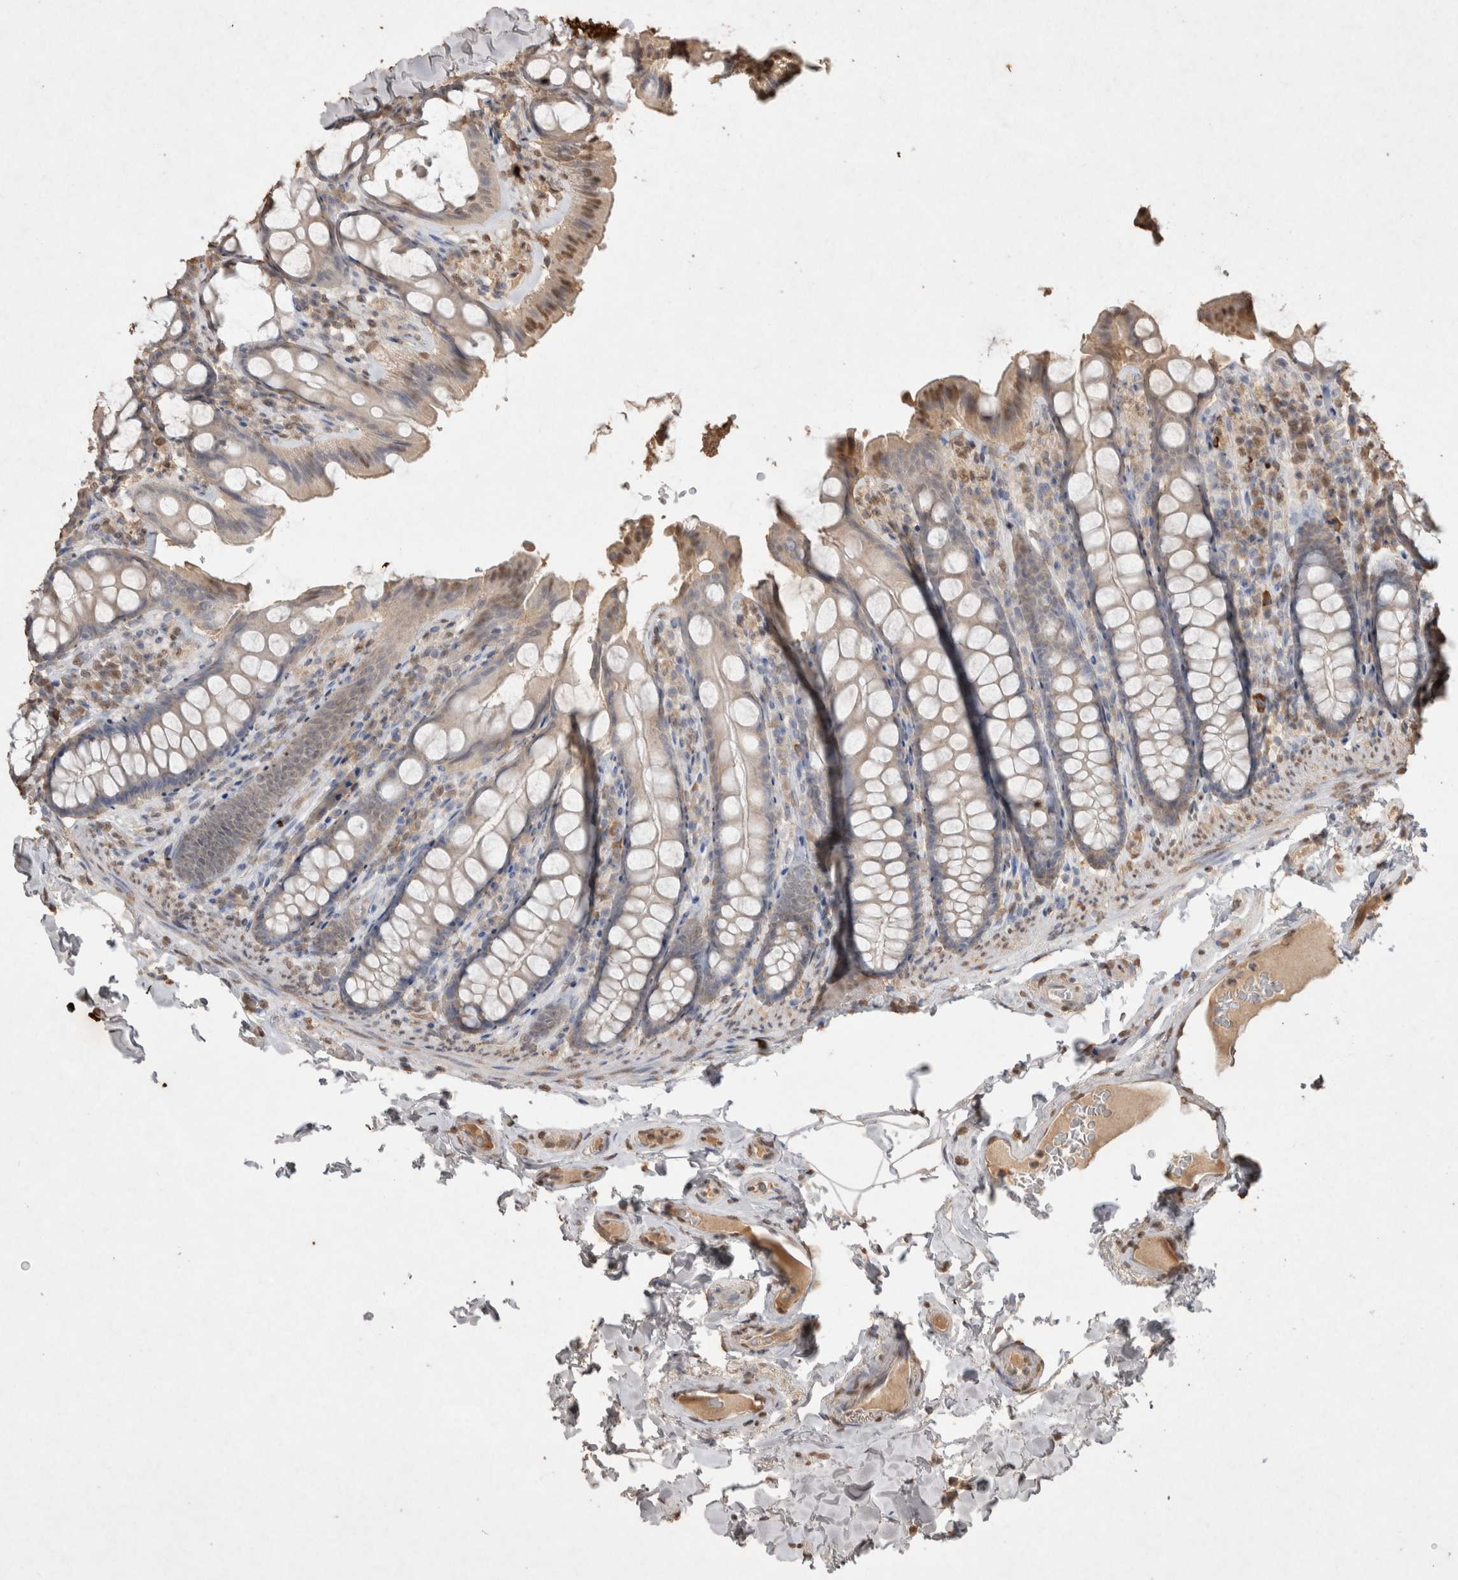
{"staining": {"intensity": "moderate", "quantity": ">75%", "location": "cytoplasmic/membranous"}, "tissue": "colon", "cell_type": "Endothelial cells", "image_type": "normal", "snomed": [{"axis": "morphology", "description": "Normal tissue, NOS"}, {"axis": "topography", "description": "Colon"}, {"axis": "topography", "description": "Peripheral nerve tissue"}], "caption": "The histopathology image demonstrates immunohistochemical staining of benign colon. There is moderate cytoplasmic/membranous positivity is seen in approximately >75% of endothelial cells. (DAB (3,3'-diaminobenzidine) IHC with brightfield microscopy, high magnification).", "gene": "MLX", "patient": {"sex": "female", "age": 61}}